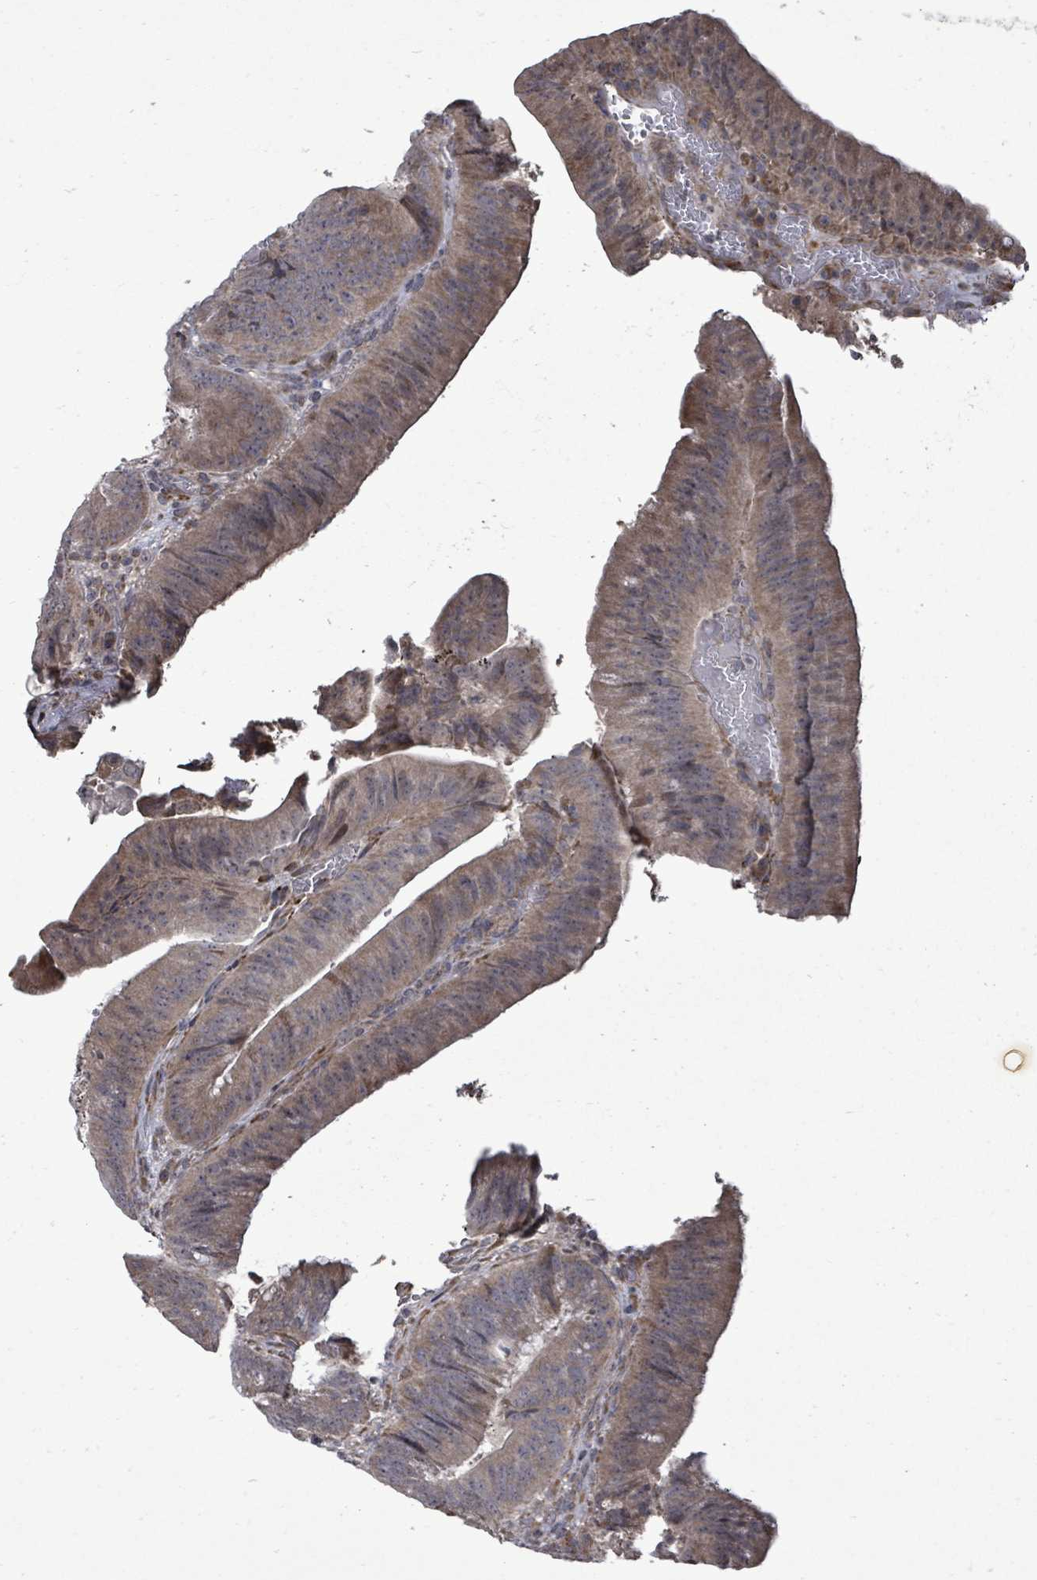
{"staining": {"intensity": "weak", "quantity": ">75%", "location": "cytoplasmic/membranous"}, "tissue": "colorectal cancer", "cell_type": "Tumor cells", "image_type": "cancer", "snomed": [{"axis": "morphology", "description": "Adenocarcinoma, NOS"}, {"axis": "topography", "description": "Colon"}], "caption": "Colorectal cancer stained with DAB immunohistochemistry (IHC) shows low levels of weak cytoplasmic/membranous staining in about >75% of tumor cells.", "gene": "POMGNT2", "patient": {"sex": "female", "age": 43}}